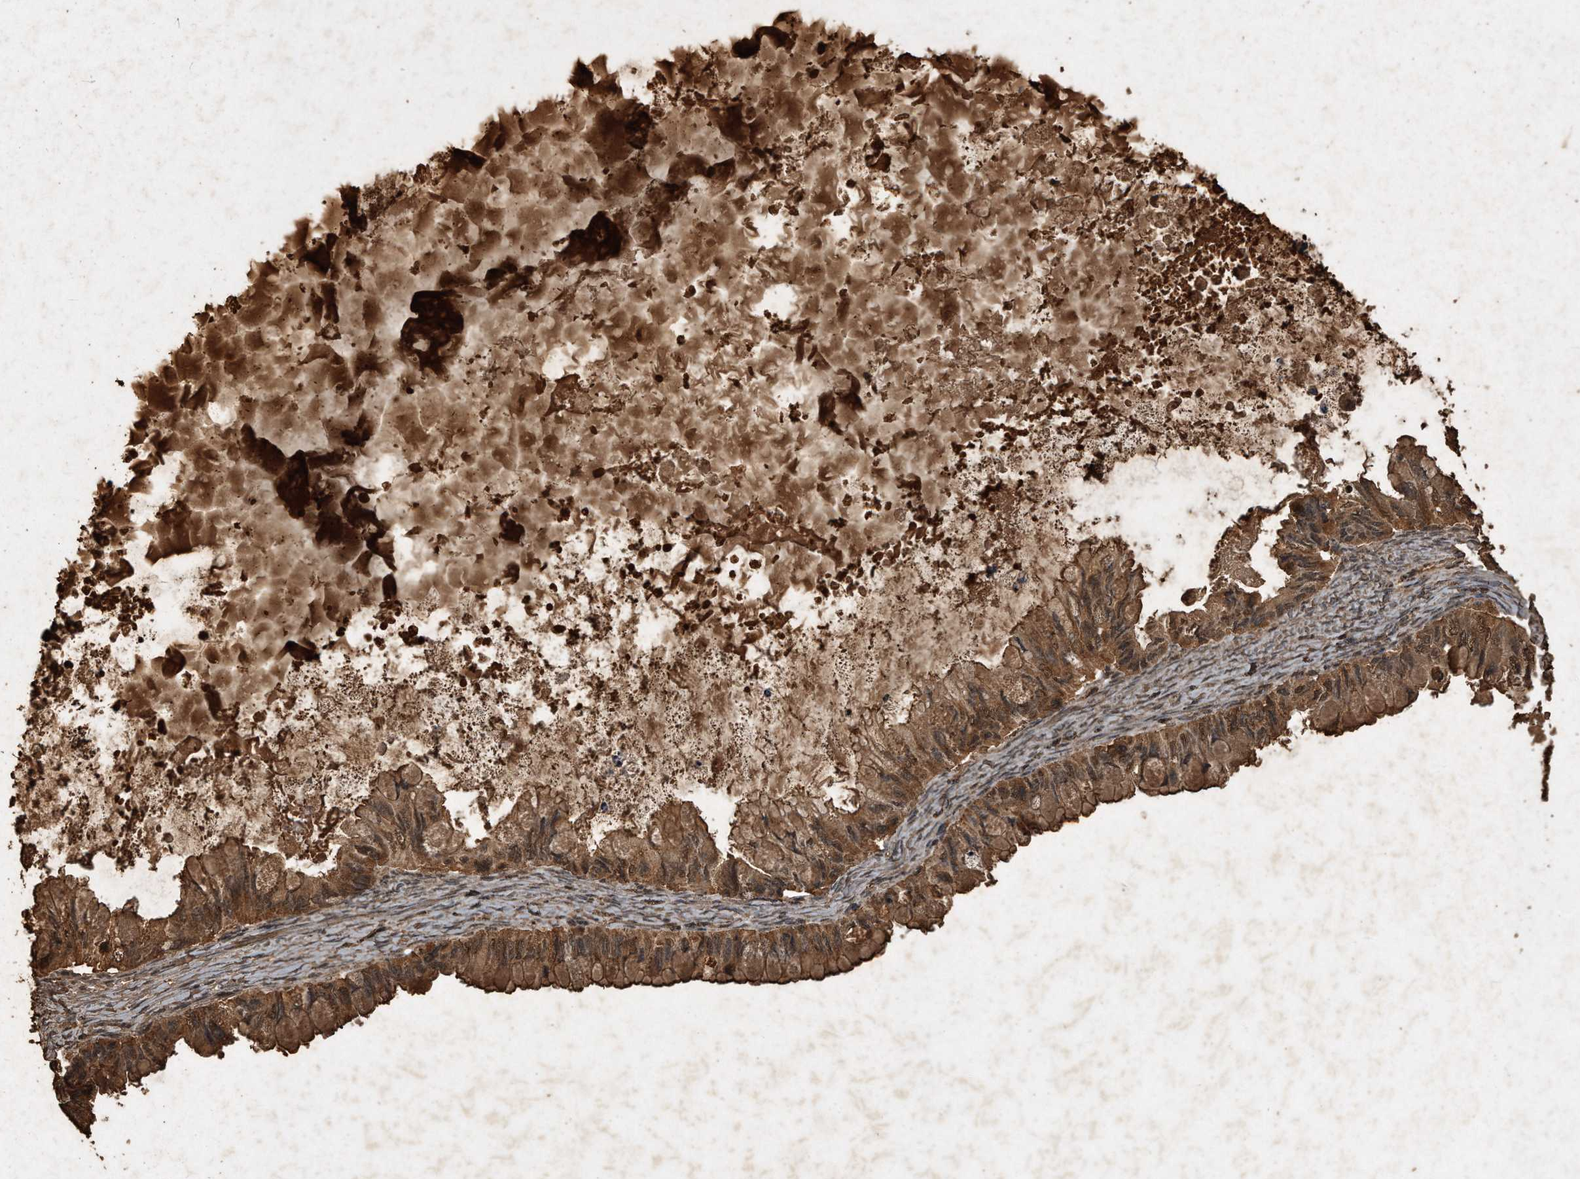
{"staining": {"intensity": "moderate", "quantity": ">75%", "location": "cytoplasmic/membranous,nuclear"}, "tissue": "ovarian cancer", "cell_type": "Tumor cells", "image_type": "cancer", "snomed": [{"axis": "morphology", "description": "Cystadenocarcinoma, mucinous, NOS"}, {"axis": "topography", "description": "Ovary"}], "caption": "Immunohistochemical staining of human ovarian cancer (mucinous cystadenocarcinoma) displays medium levels of moderate cytoplasmic/membranous and nuclear protein expression in approximately >75% of tumor cells.", "gene": "CFLAR", "patient": {"sex": "female", "age": 80}}